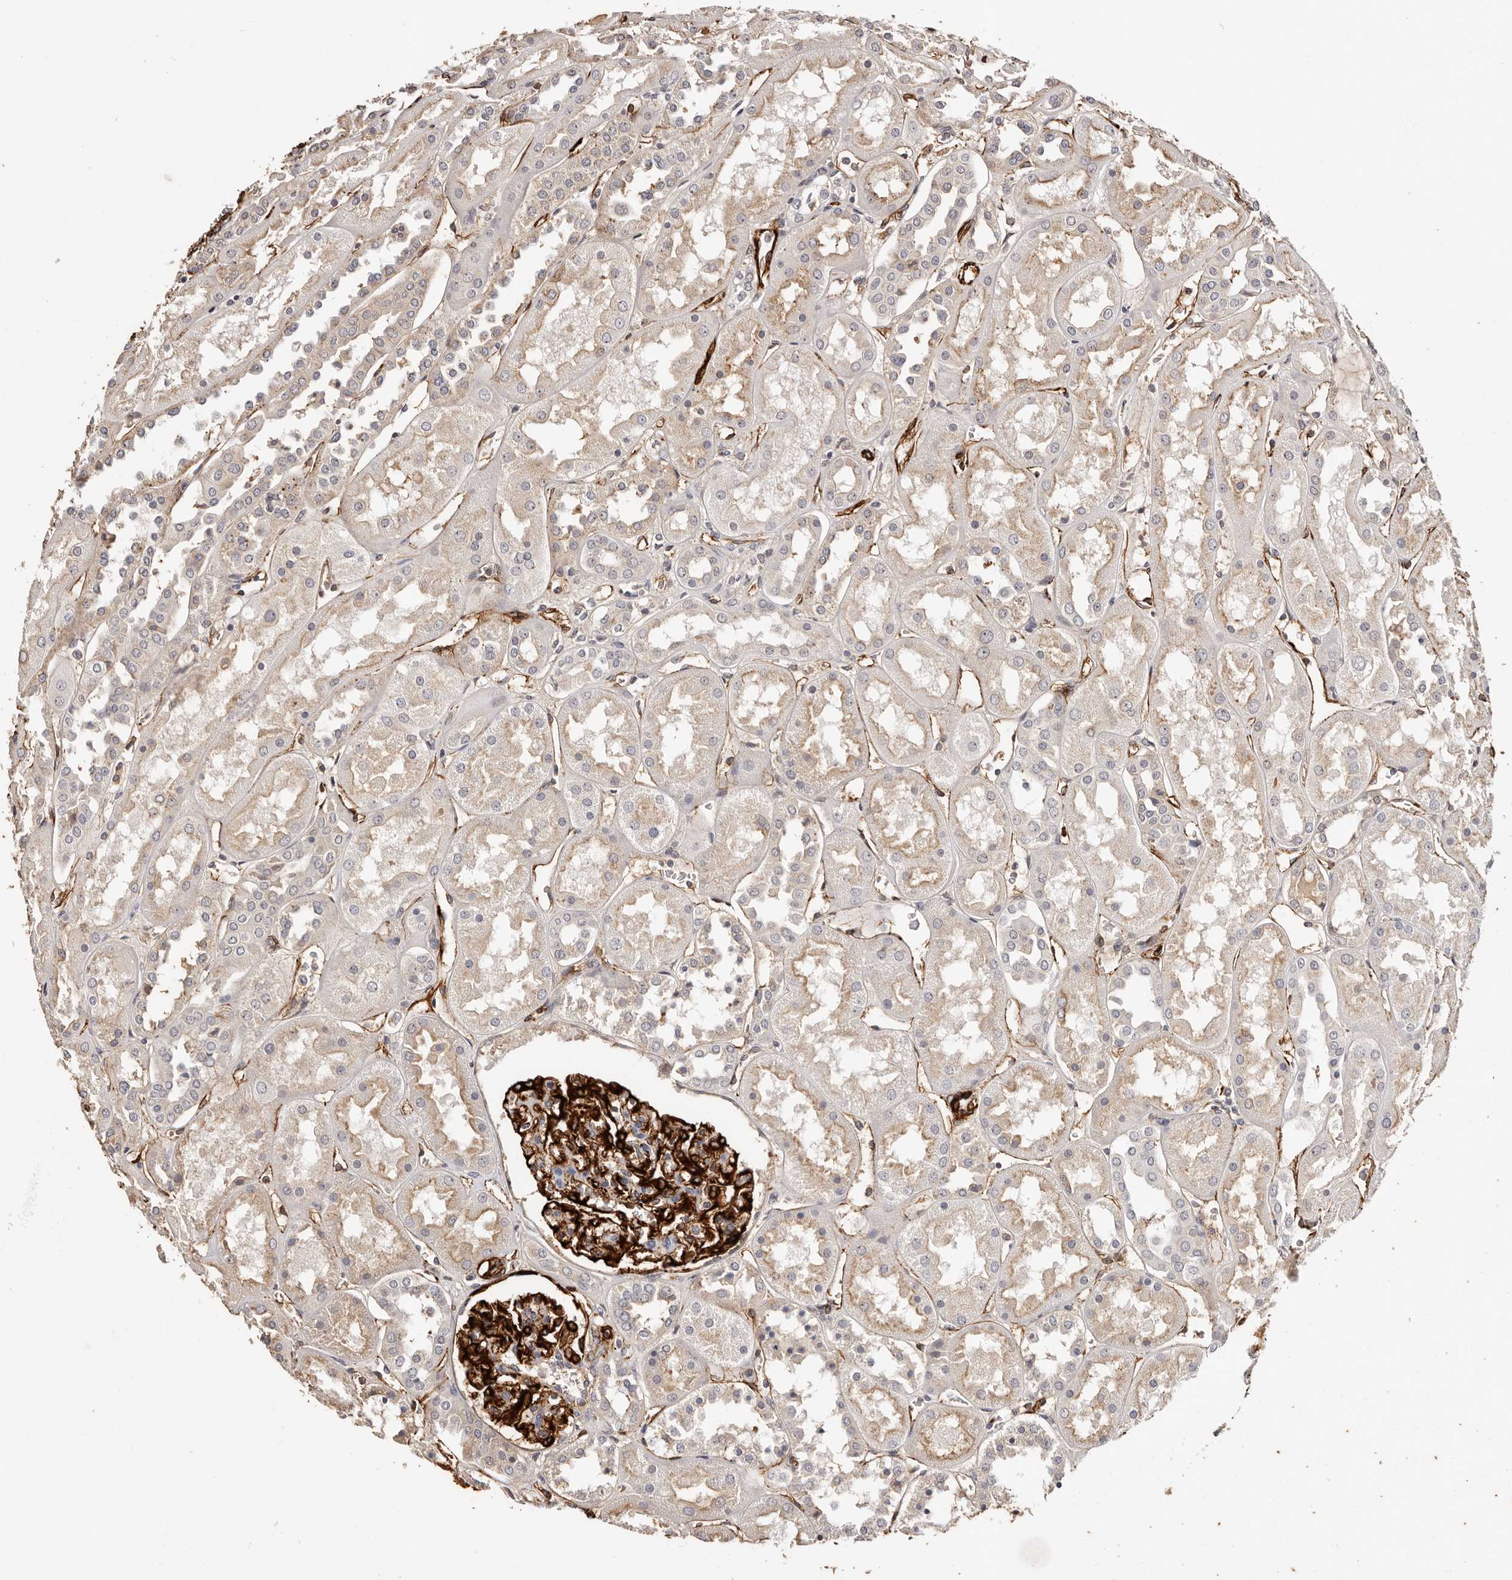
{"staining": {"intensity": "strong", "quantity": ">75%", "location": "cytoplasmic/membranous"}, "tissue": "kidney", "cell_type": "Cells in glomeruli", "image_type": "normal", "snomed": [{"axis": "morphology", "description": "Normal tissue, NOS"}, {"axis": "topography", "description": "Kidney"}], "caption": "Benign kidney displays strong cytoplasmic/membranous positivity in about >75% of cells in glomeruli.", "gene": "ZNF557", "patient": {"sex": "male", "age": 70}}